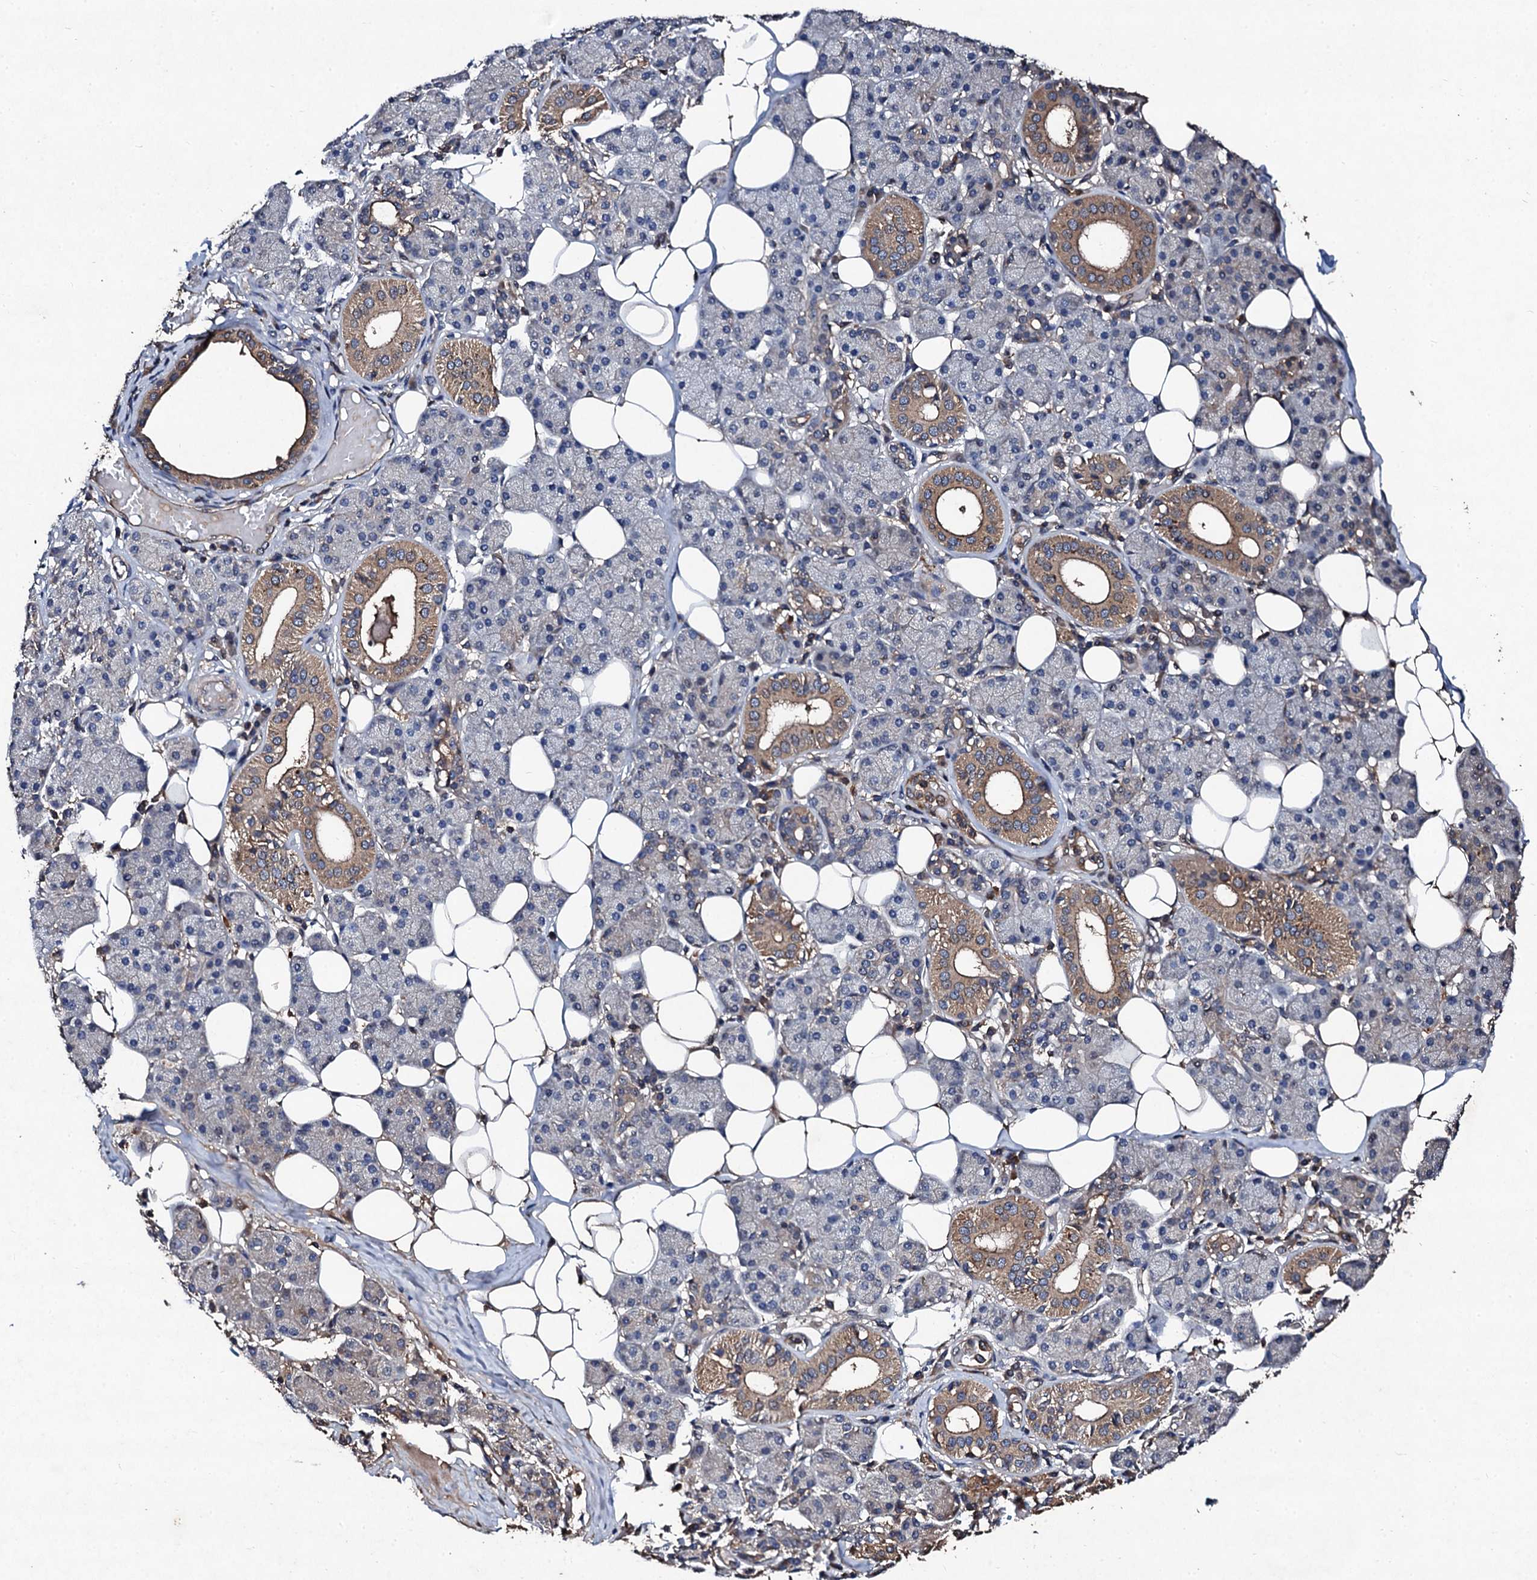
{"staining": {"intensity": "moderate", "quantity": "<25%", "location": "cytoplasmic/membranous"}, "tissue": "salivary gland", "cell_type": "Glandular cells", "image_type": "normal", "snomed": [{"axis": "morphology", "description": "Normal tissue, NOS"}, {"axis": "topography", "description": "Salivary gland"}], "caption": "Immunohistochemistry (IHC) of normal human salivary gland displays low levels of moderate cytoplasmic/membranous staining in about <25% of glandular cells. Nuclei are stained in blue.", "gene": "KERA", "patient": {"sex": "female", "age": 33}}